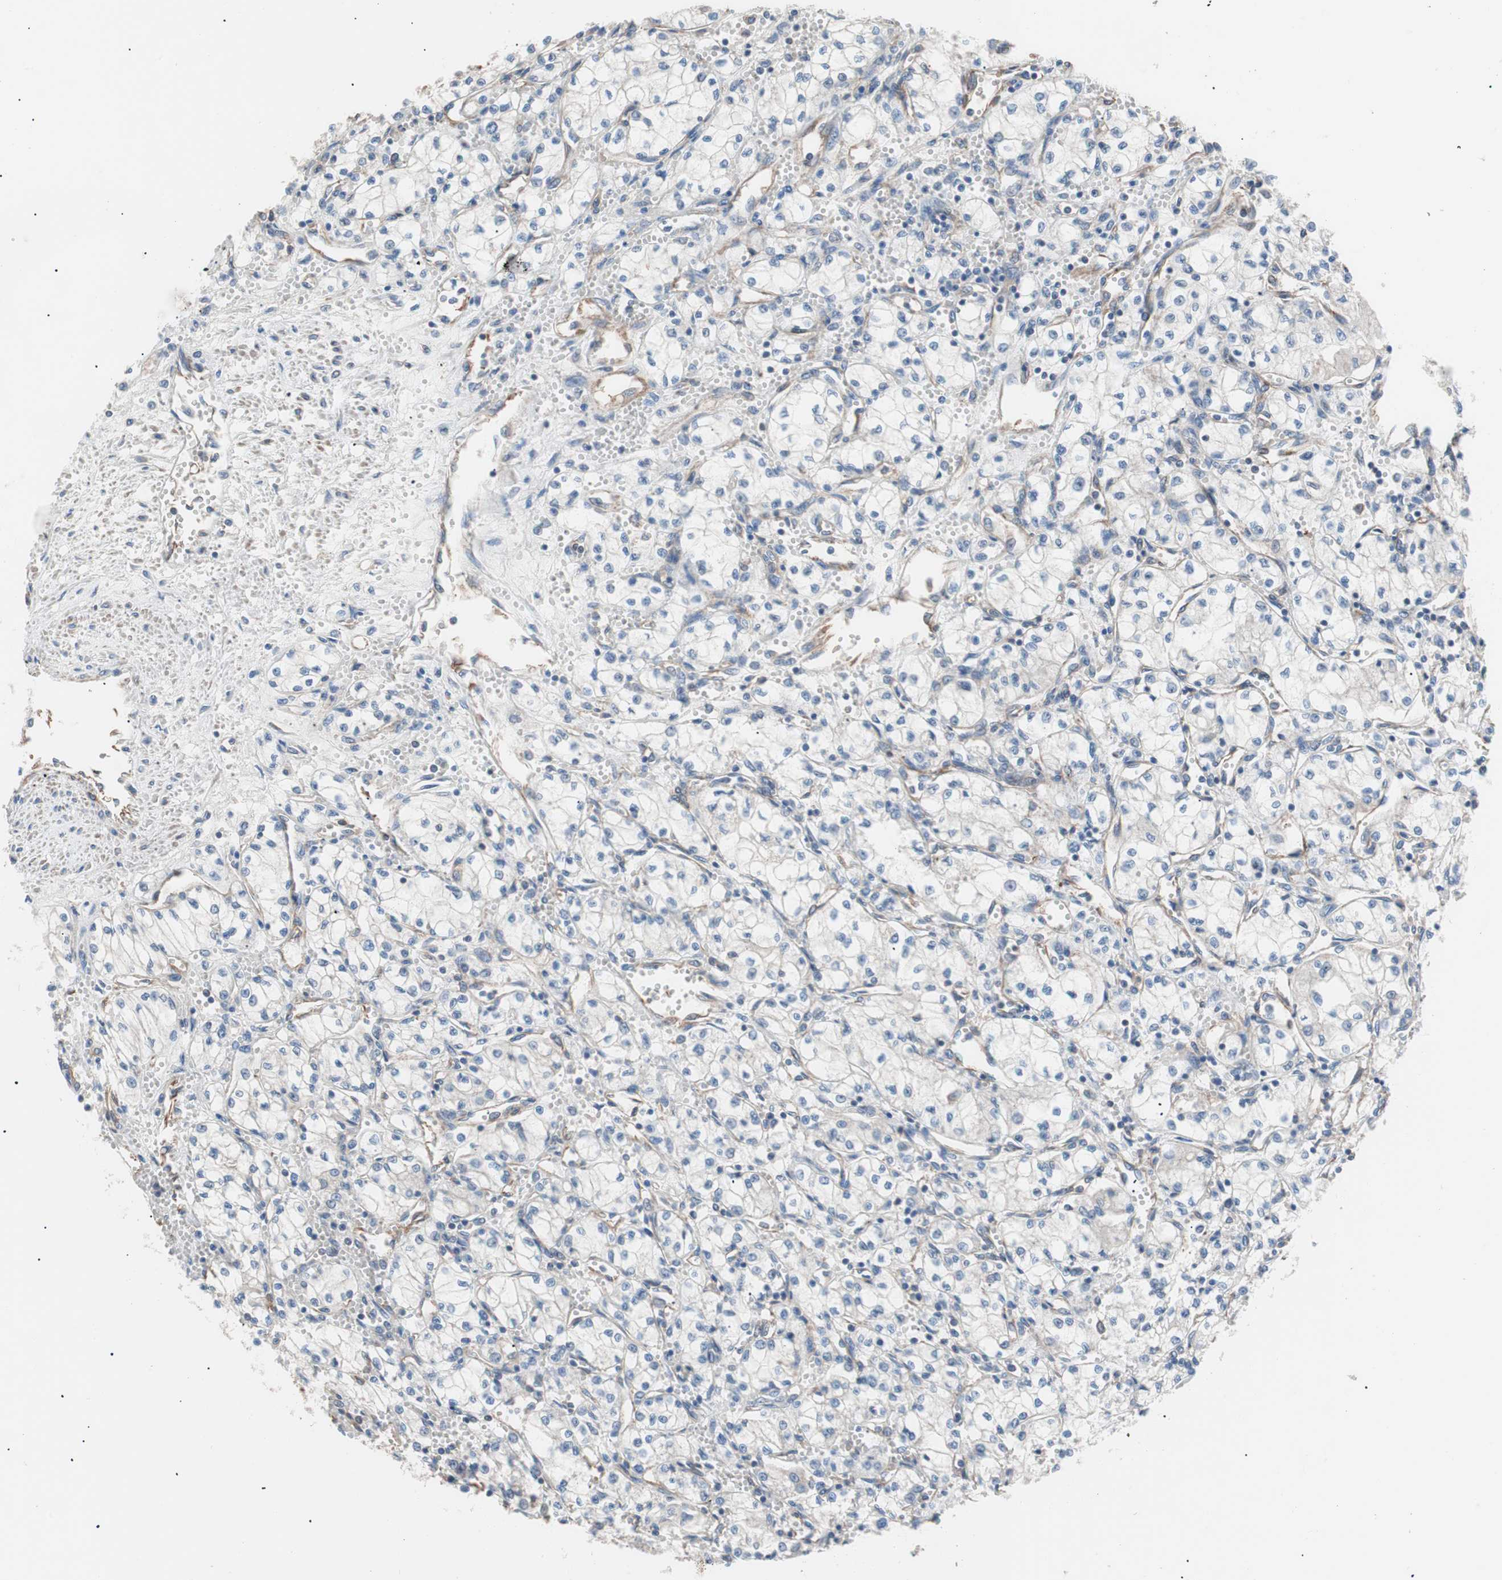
{"staining": {"intensity": "weak", "quantity": "<25%", "location": "cytoplasmic/membranous"}, "tissue": "renal cancer", "cell_type": "Tumor cells", "image_type": "cancer", "snomed": [{"axis": "morphology", "description": "Normal tissue, NOS"}, {"axis": "morphology", "description": "Adenocarcinoma, NOS"}, {"axis": "topography", "description": "Kidney"}], "caption": "DAB (3,3'-diaminobenzidine) immunohistochemical staining of renal cancer (adenocarcinoma) displays no significant expression in tumor cells.", "gene": "GPR160", "patient": {"sex": "male", "age": 59}}